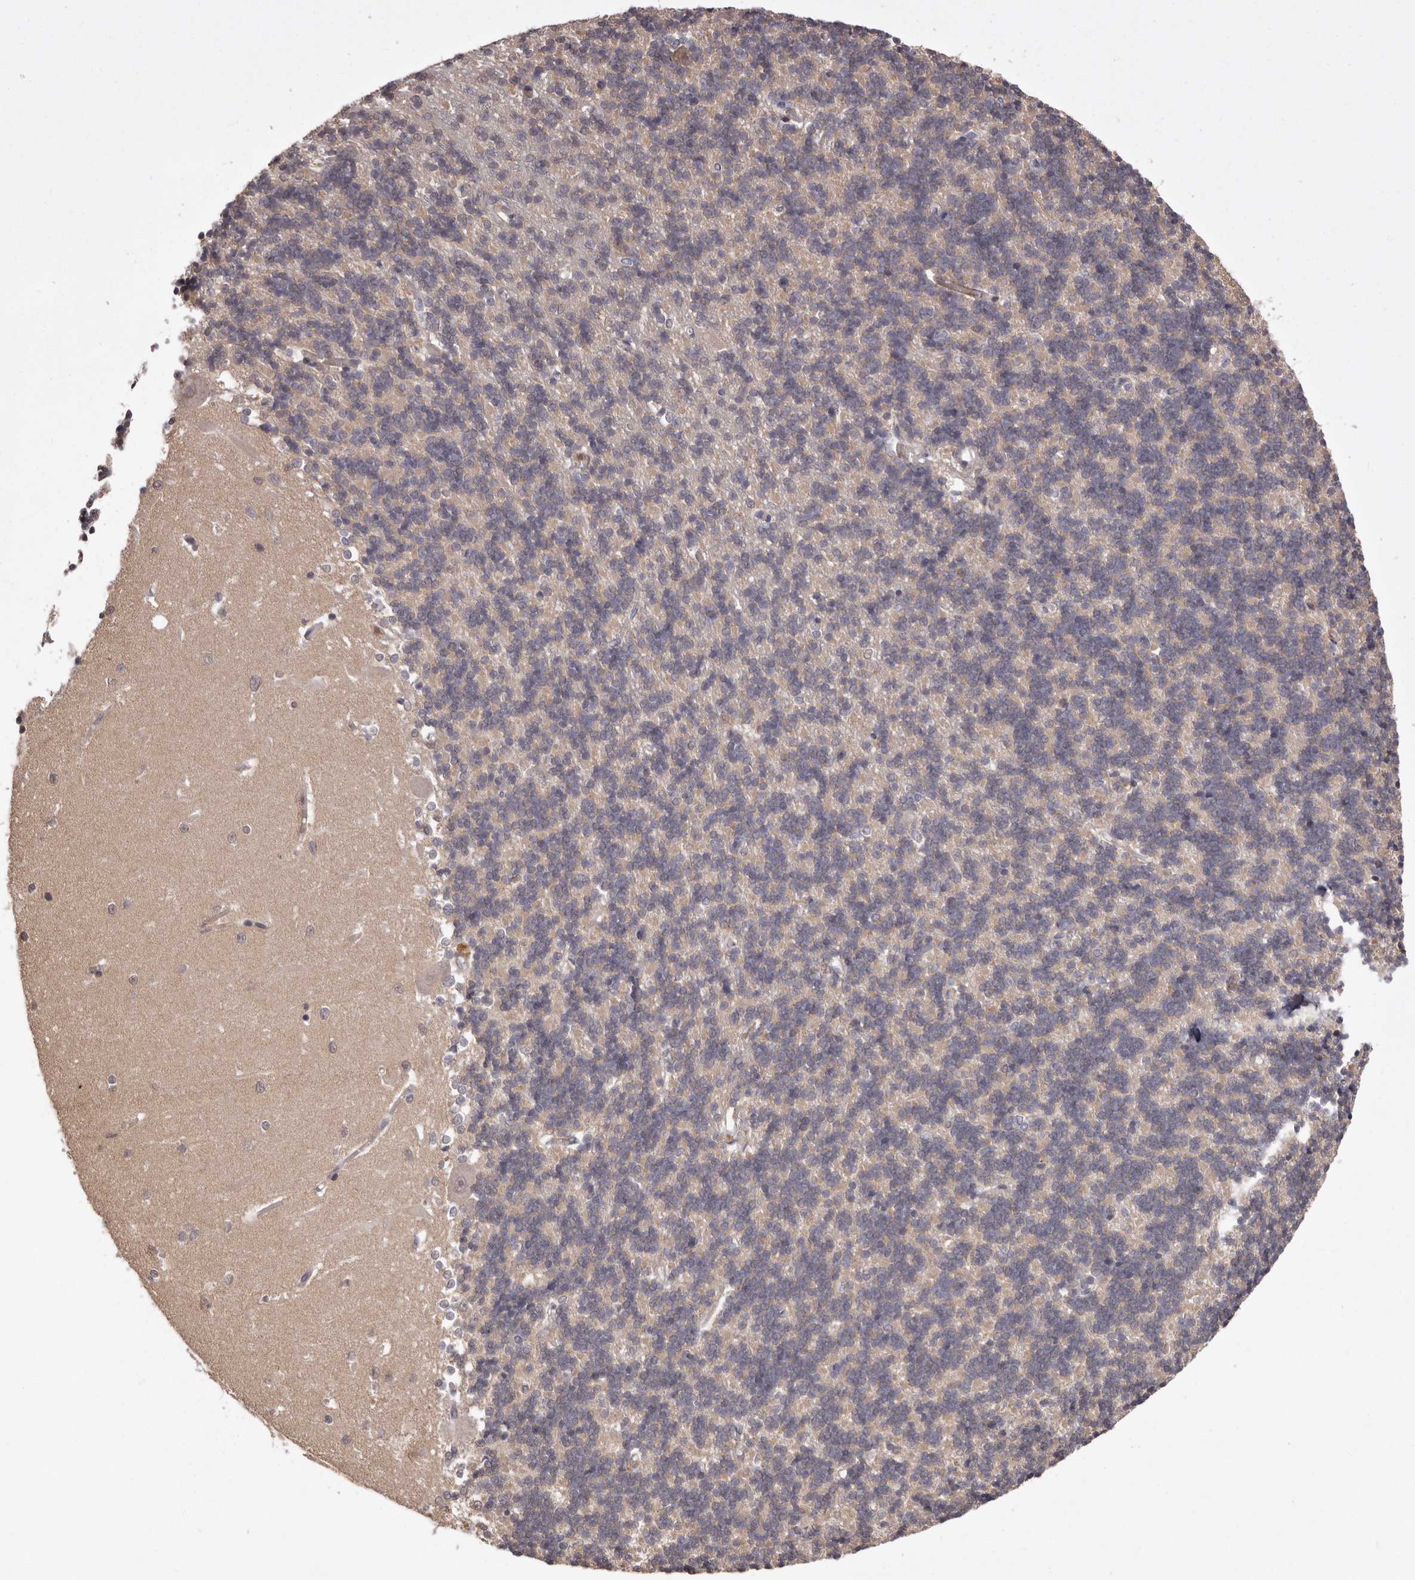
{"staining": {"intensity": "negative", "quantity": "none", "location": "none"}, "tissue": "cerebellum", "cell_type": "Cells in granular layer", "image_type": "normal", "snomed": [{"axis": "morphology", "description": "Normal tissue, NOS"}, {"axis": "topography", "description": "Cerebellum"}], "caption": "A micrograph of cerebellum stained for a protein reveals no brown staining in cells in granular layer.", "gene": "SULT1E1", "patient": {"sex": "male", "age": 37}}